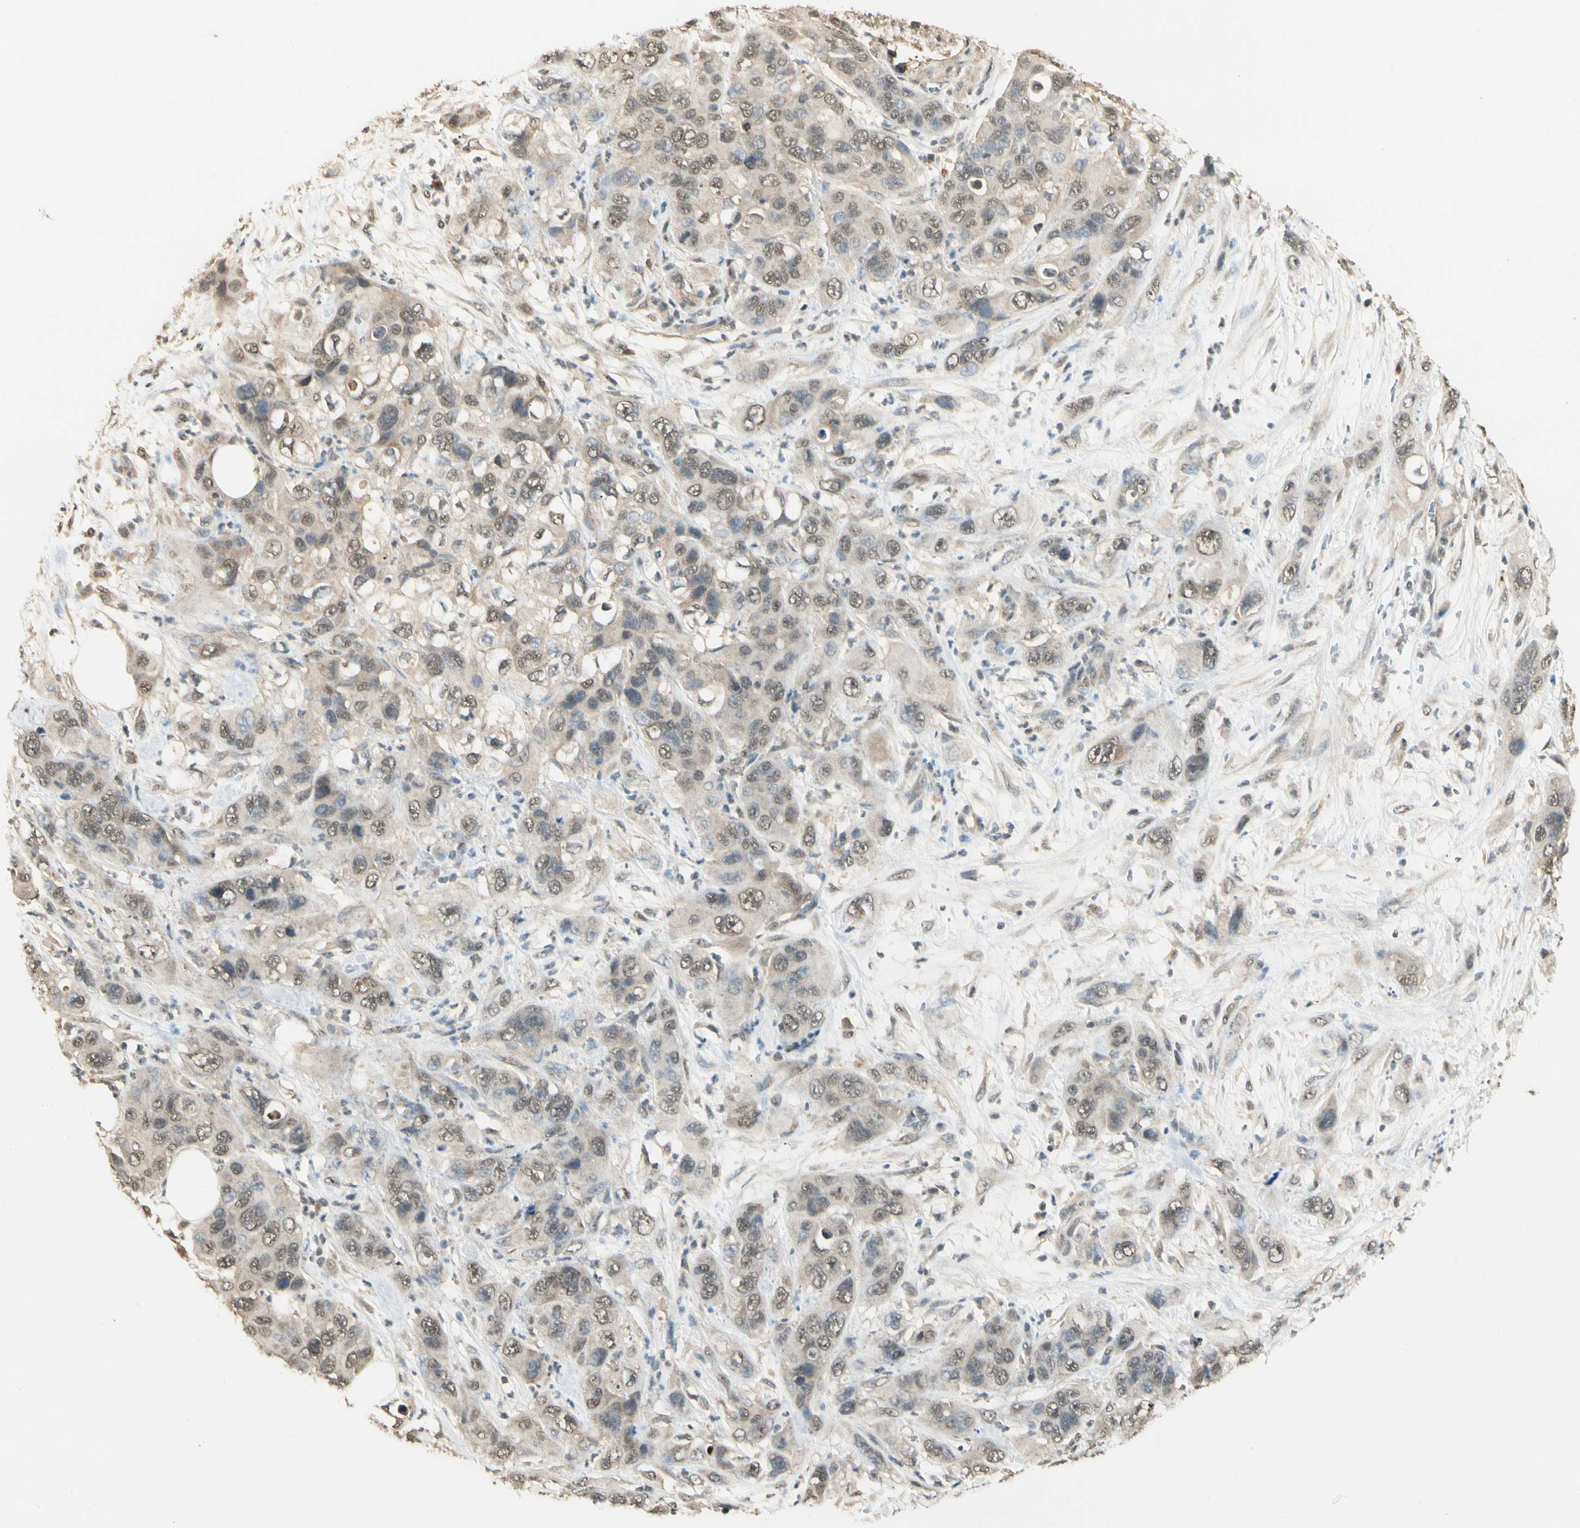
{"staining": {"intensity": "weak", "quantity": "25%-75%", "location": "nuclear"}, "tissue": "pancreatic cancer", "cell_type": "Tumor cells", "image_type": "cancer", "snomed": [{"axis": "morphology", "description": "Adenocarcinoma, NOS"}, {"axis": "topography", "description": "Pancreas"}], "caption": "DAB immunohistochemical staining of human pancreatic adenocarcinoma displays weak nuclear protein staining in about 25%-75% of tumor cells.", "gene": "SGCA", "patient": {"sex": "female", "age": 71}}